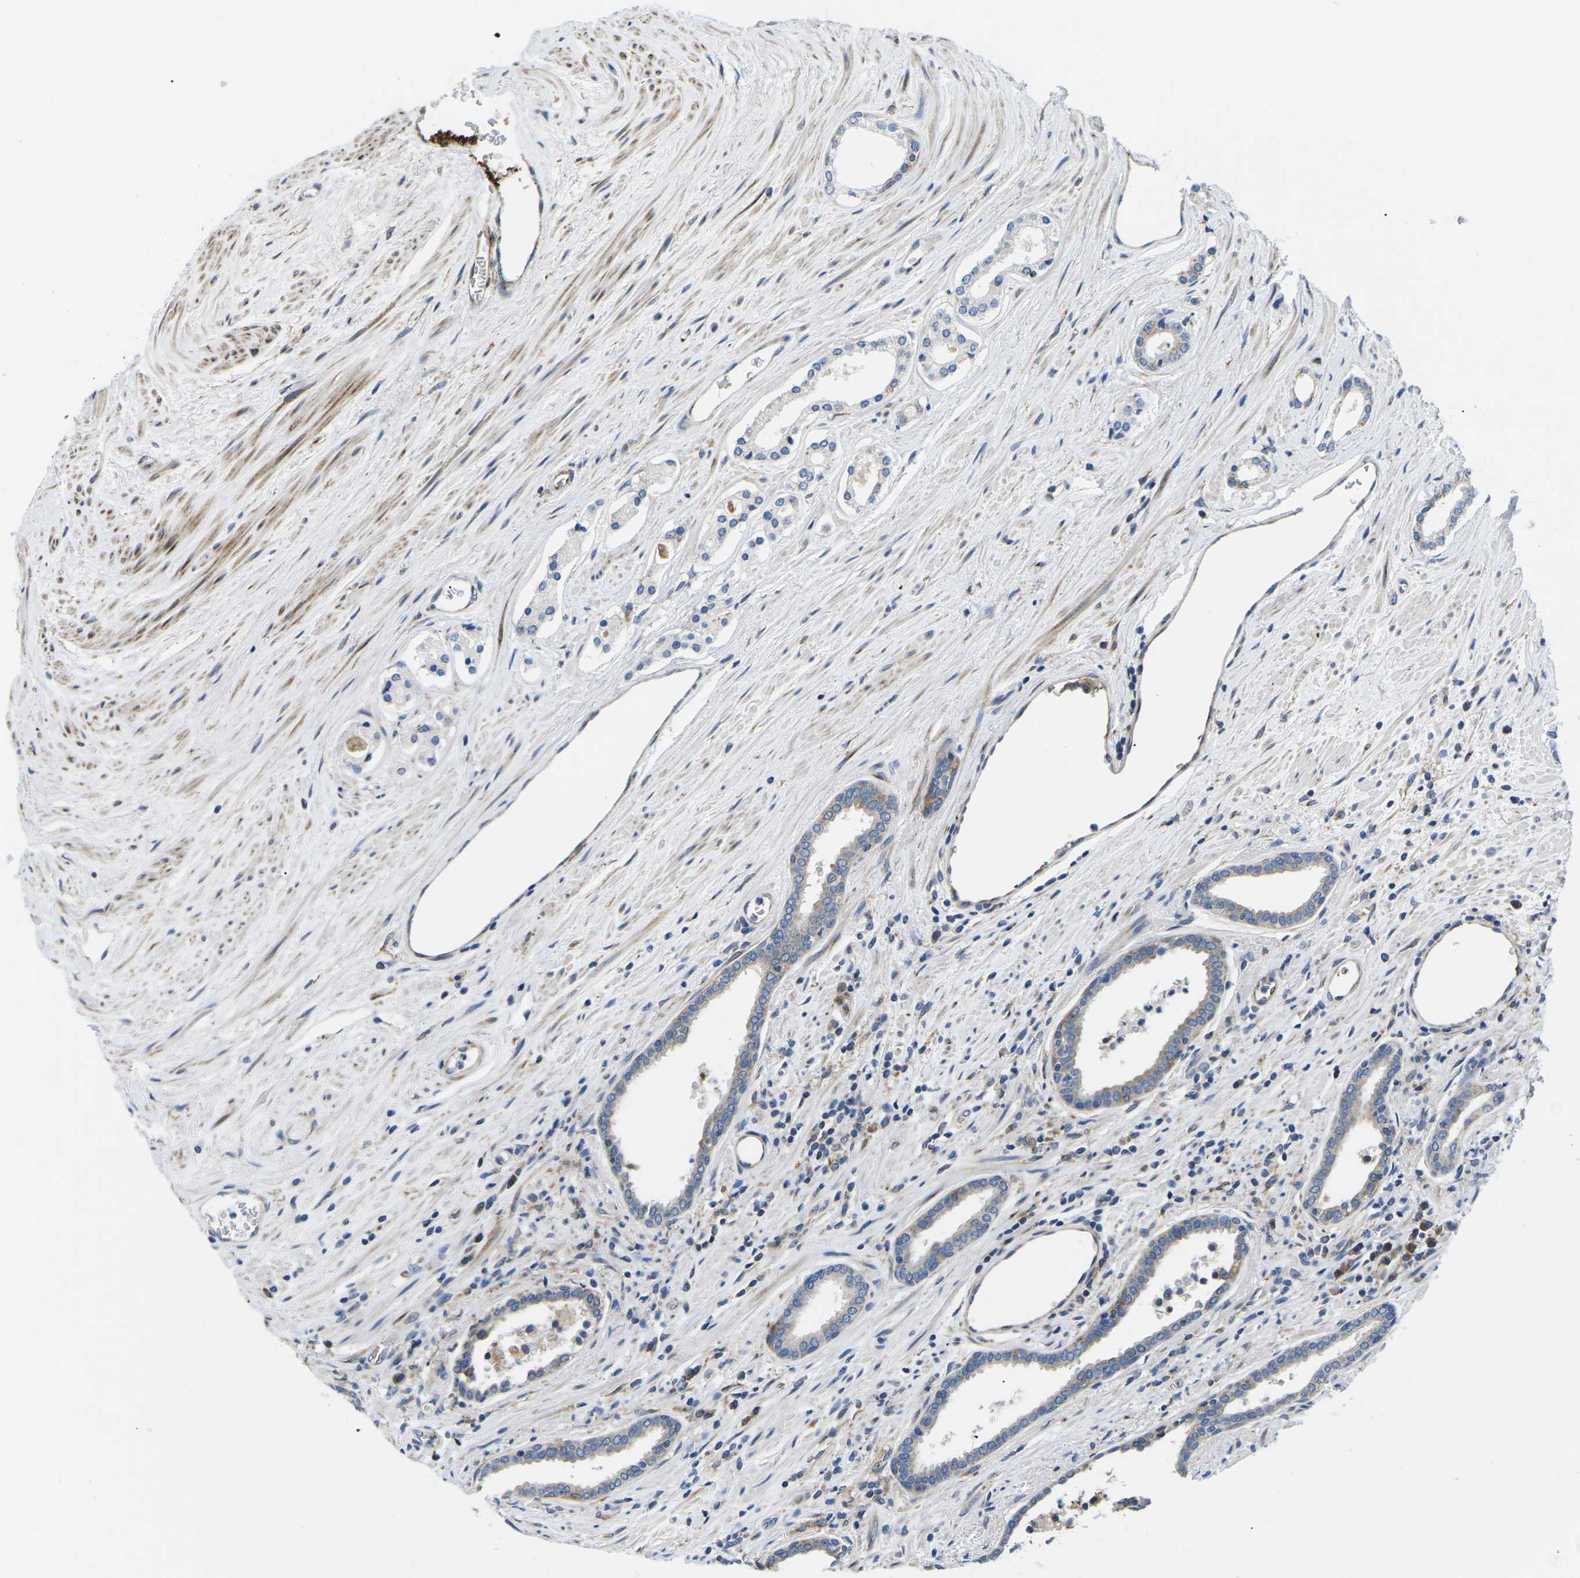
{"staining": {"intensity": "weak", "quantity": "25%-75%", "location": "cytoplasmic/membranous"}, "tissue": "prostate cancer", "cell_type": "Tumor cells", "image_type": "cancer", "snomed": [{"axis": "morphology", "description": "Adenocarcinoma, High grade"}, {"axis": "topography", "description": "Prostate"}], "caption": "Immunohistochemistry (IHC) (DAB (3,3'-diaminobenzidine)) staining of human prostate cancer displays weak cytoplasmic/membranous protein positivity in approximately 25%-75% of tumor cells. (DAB = brown stain, brightfield microscopy at high magnification).", "gene": "TMEFF2", "patient": {"sex": "male", "age": 71}}